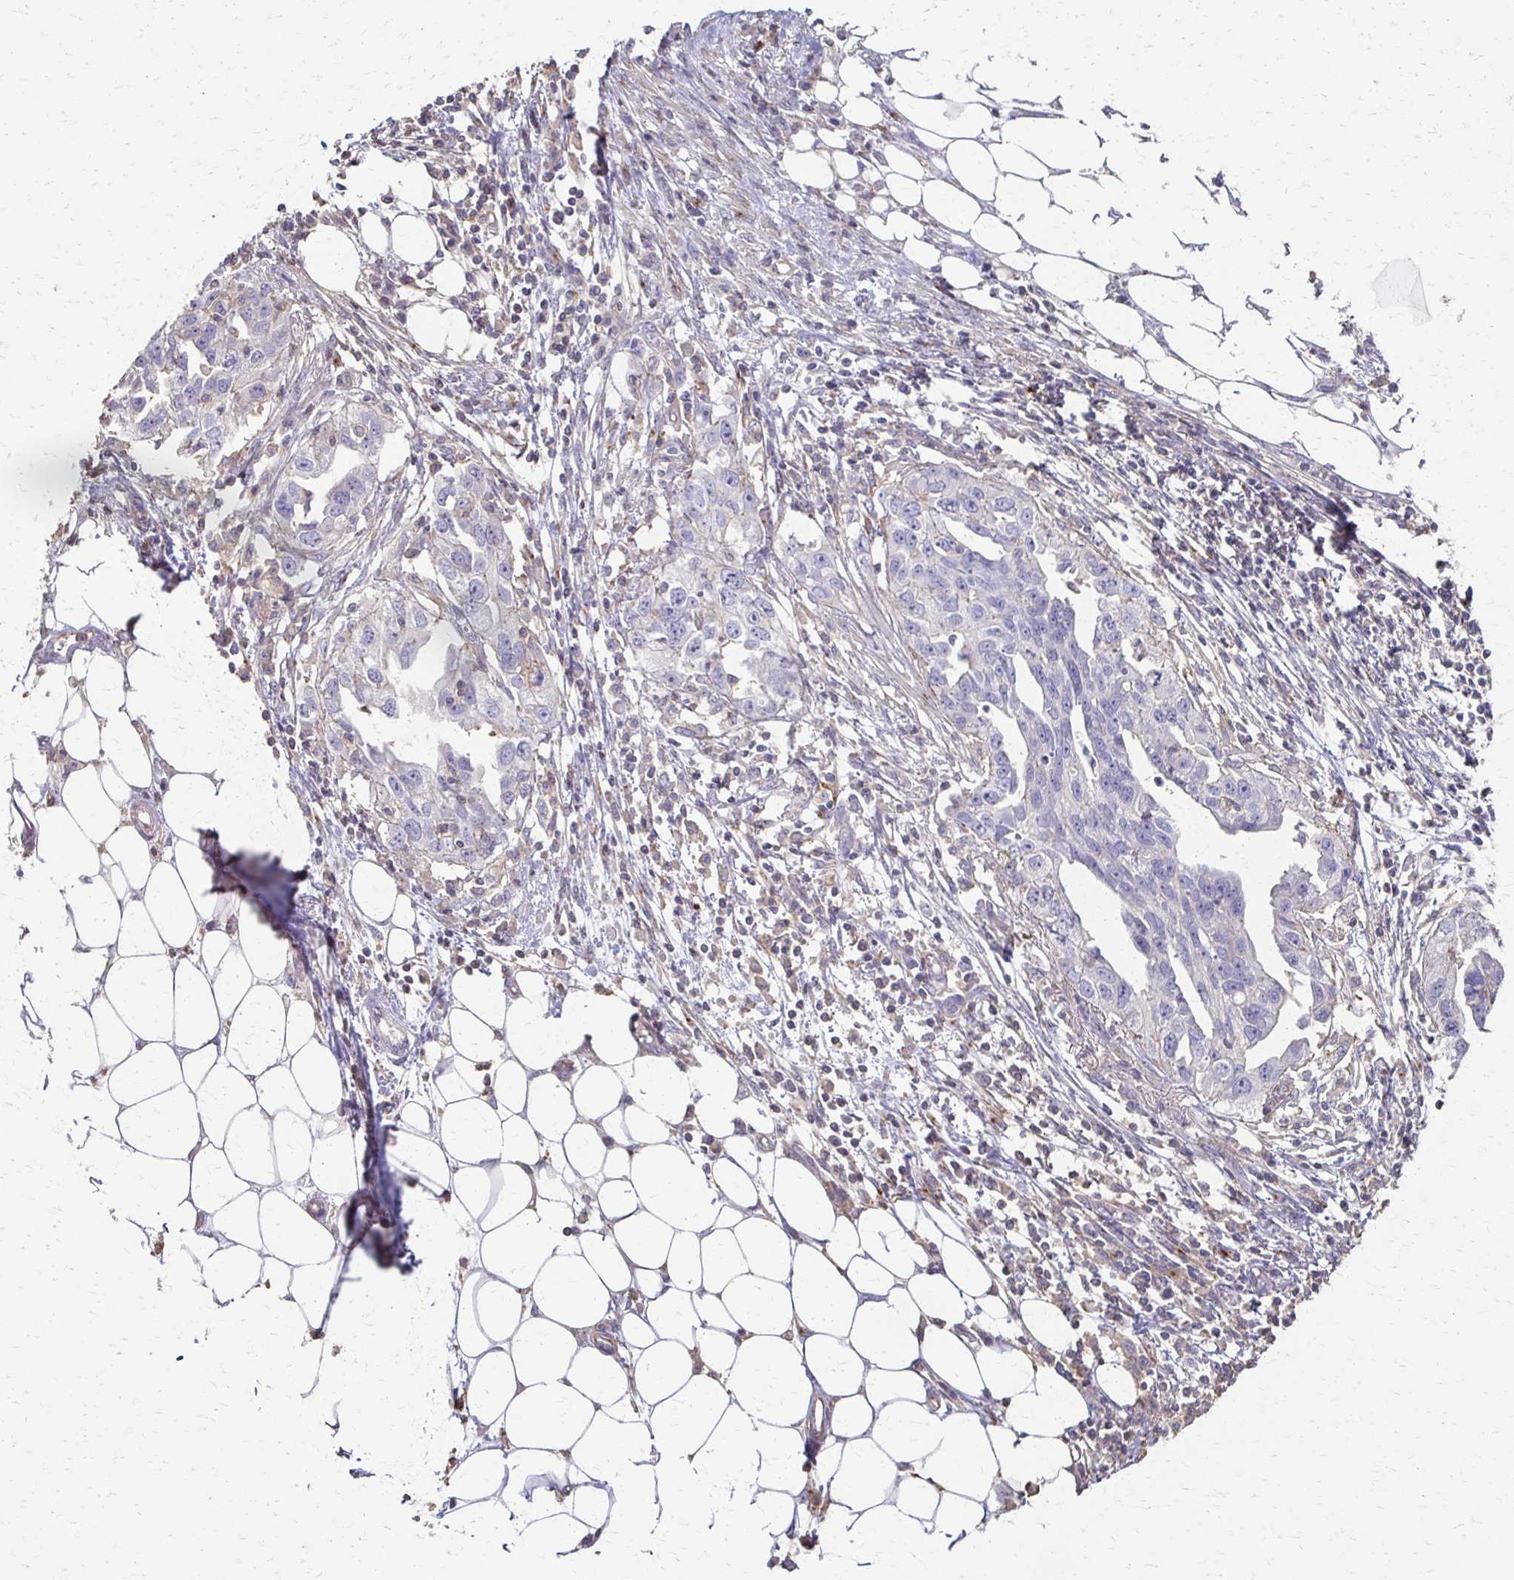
{"staining": {"intensity": "negative", "quantity": "none", "location": "none"}, "tissue": "ovarian cancer", "cell_type": "Tumor cells", "image_type": "cancer", "snomed": [{"axis": "morphology", "description": "Carcinoma, endometroid"}, {"axis": "morphology", "description": "Cystadenocarcinoma, serous, NOS"}, {"axis": "topography", "description": "Ovary"}], "caption": "A high-resolution image shows IHC staining of ovarian cancer, which exhibits no significant positivity in tumor cells.", "gene": "C1QTNF7", "patient": {"sex": "female", "age": 45}}